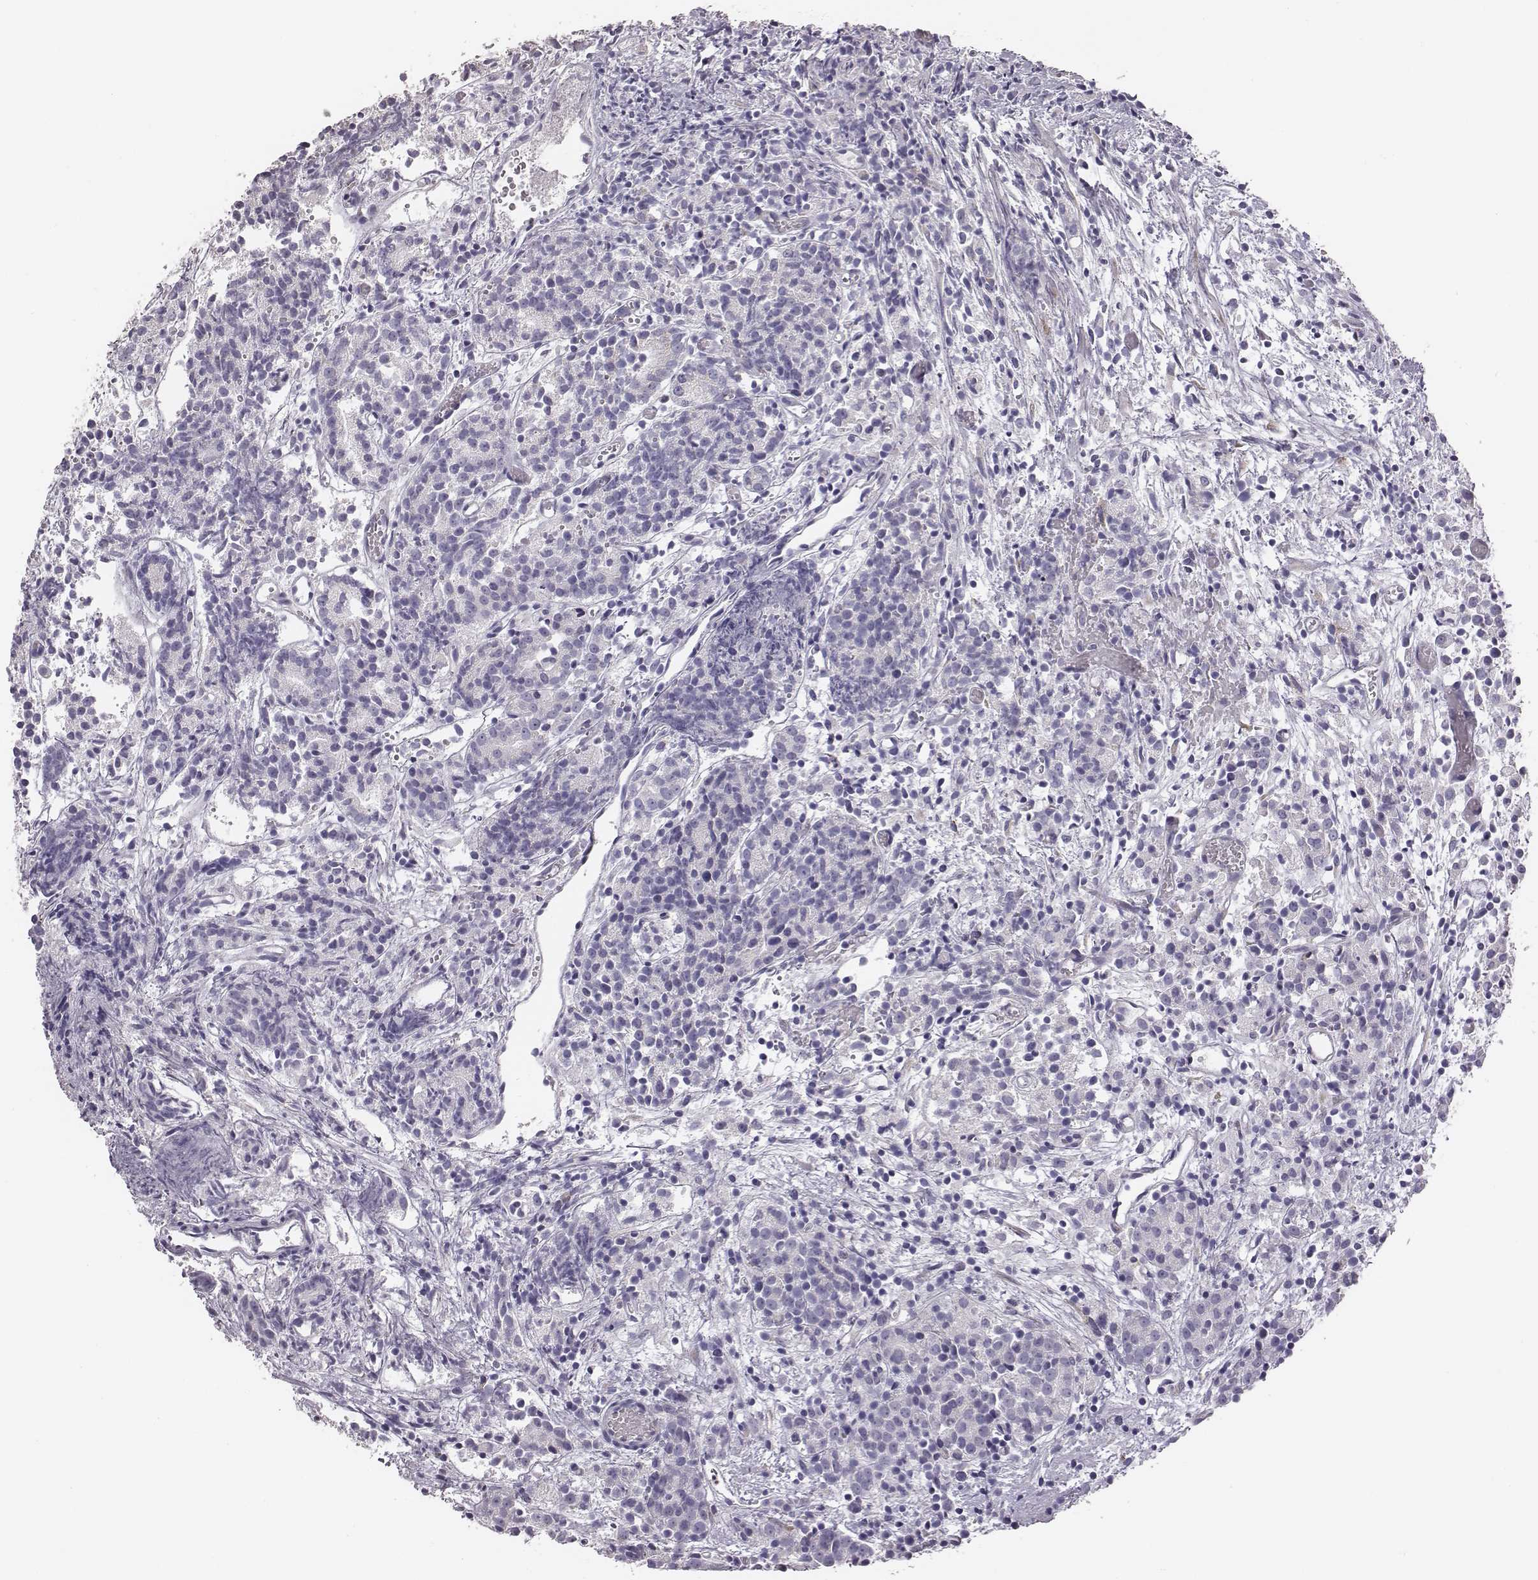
{"staining": {"intensity": "negative", "quantity": "none", "location": "none"}, "tissue": "prostate cancer", "cell_type": "Tumor cells", "image_type": "cancer", "snomed": [{"axis": "morphology", "description": "Adenocarcinoma, High grade"}, {"axis": "topography", "description": "Prostate"}], "caption": "The micrograph displays no staining of tumor cells in prostate cancer.", "gene": "GUCA1A", "patient": {"sex": "male", "age": 53}}